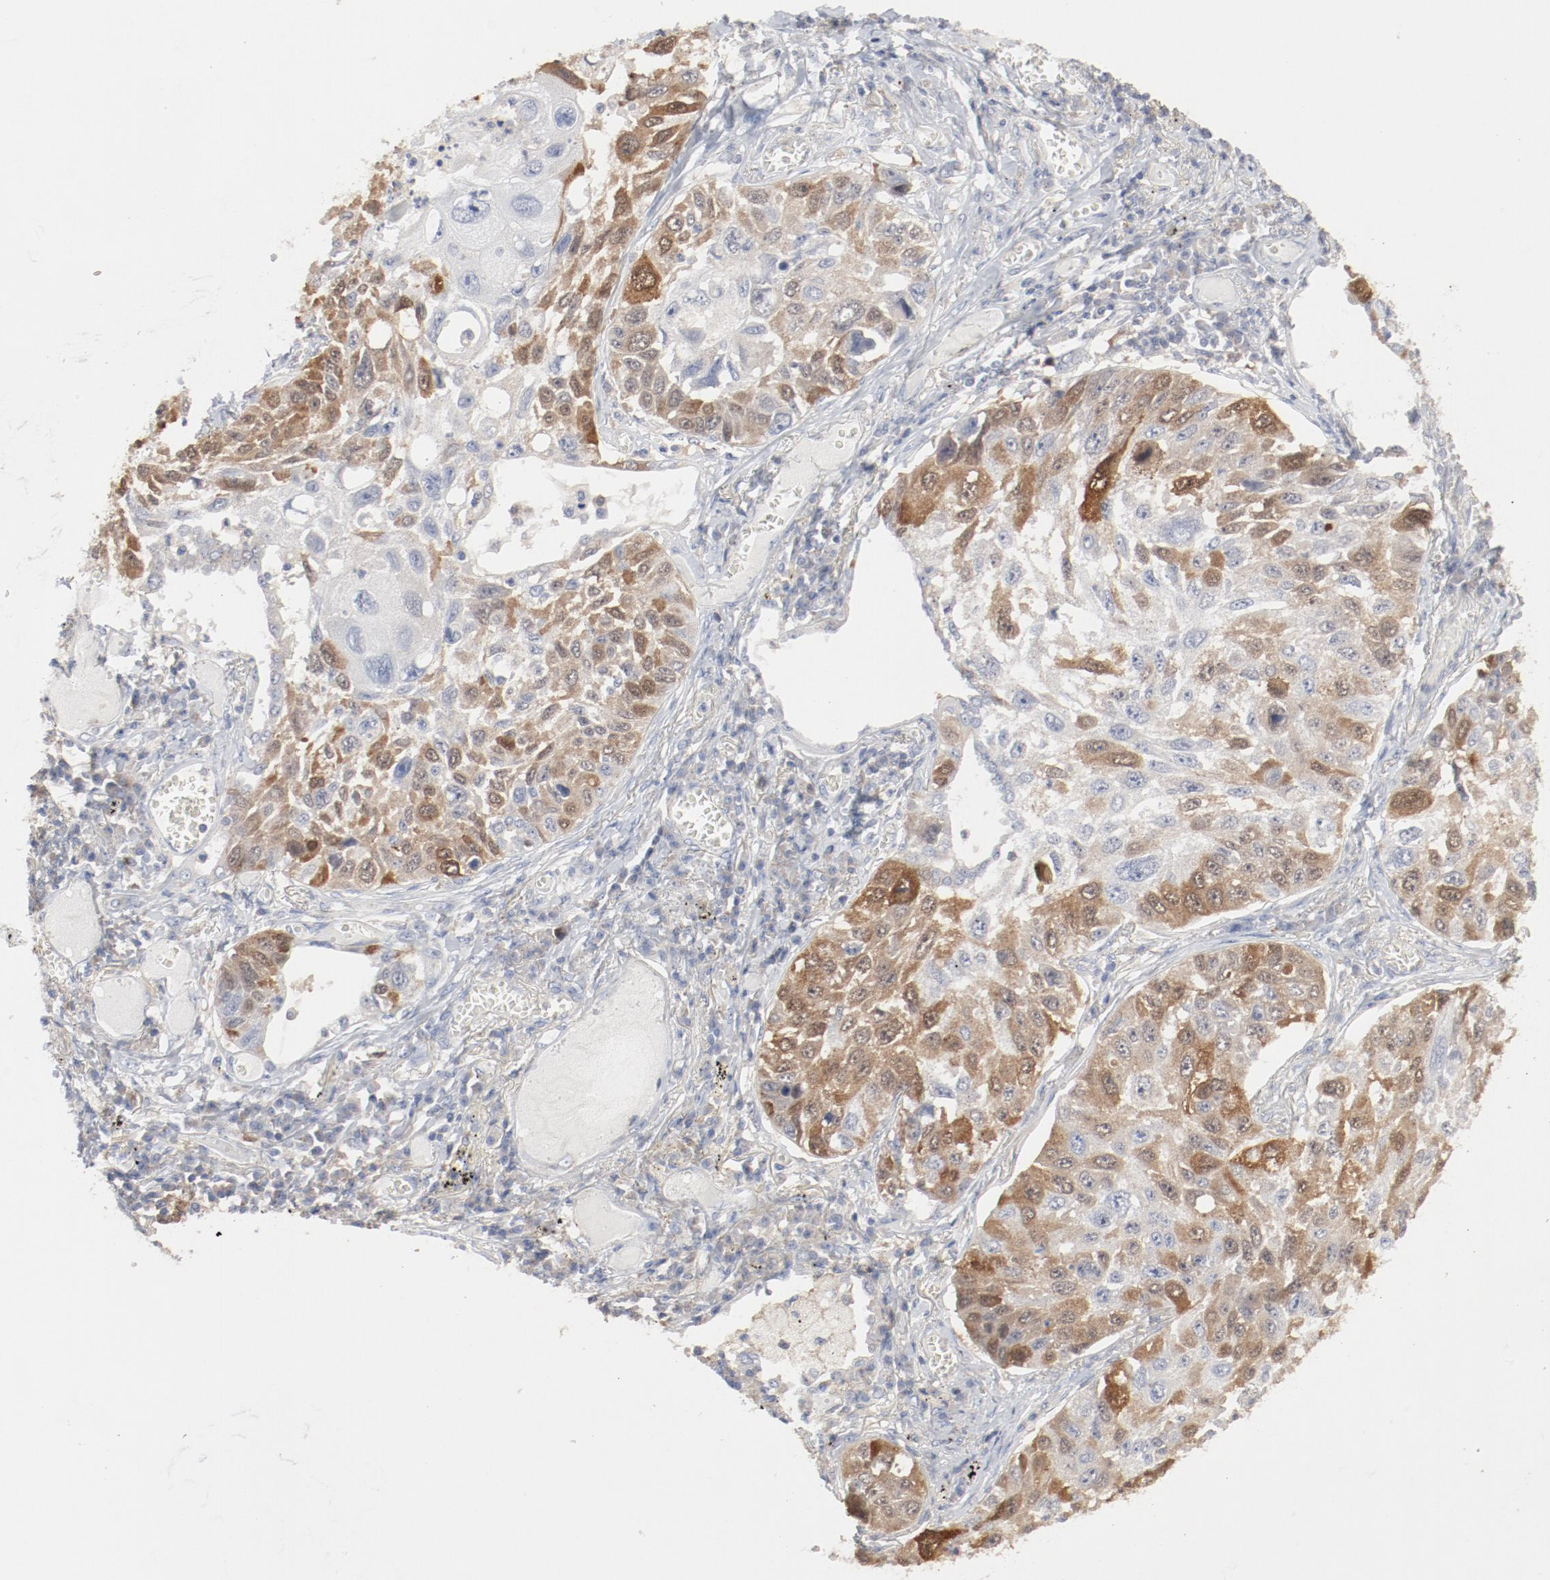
{"staining": {"intensity": "moderate", "quantity": ">75%", "location": "cytoplasmic/membranous,nuclear"}, "tissue": "lung cancer", "cell_type": "Tumor cells", "image_type": "cancer", "snomed": [{"axis": "morphology", "description": "Squamous cell carcinoma, NOS"}, {"axis": "topography", "description": "Lung"}], "caption": "This is a micrograph of immunohistochemistry (IHC) staining of lung cancer, which shows moderate staining in the cytoplasmic/membranous and nuclear of tumor cells.", "gene": "CDK1", "patient": {"sex": "male", "age": 71}}